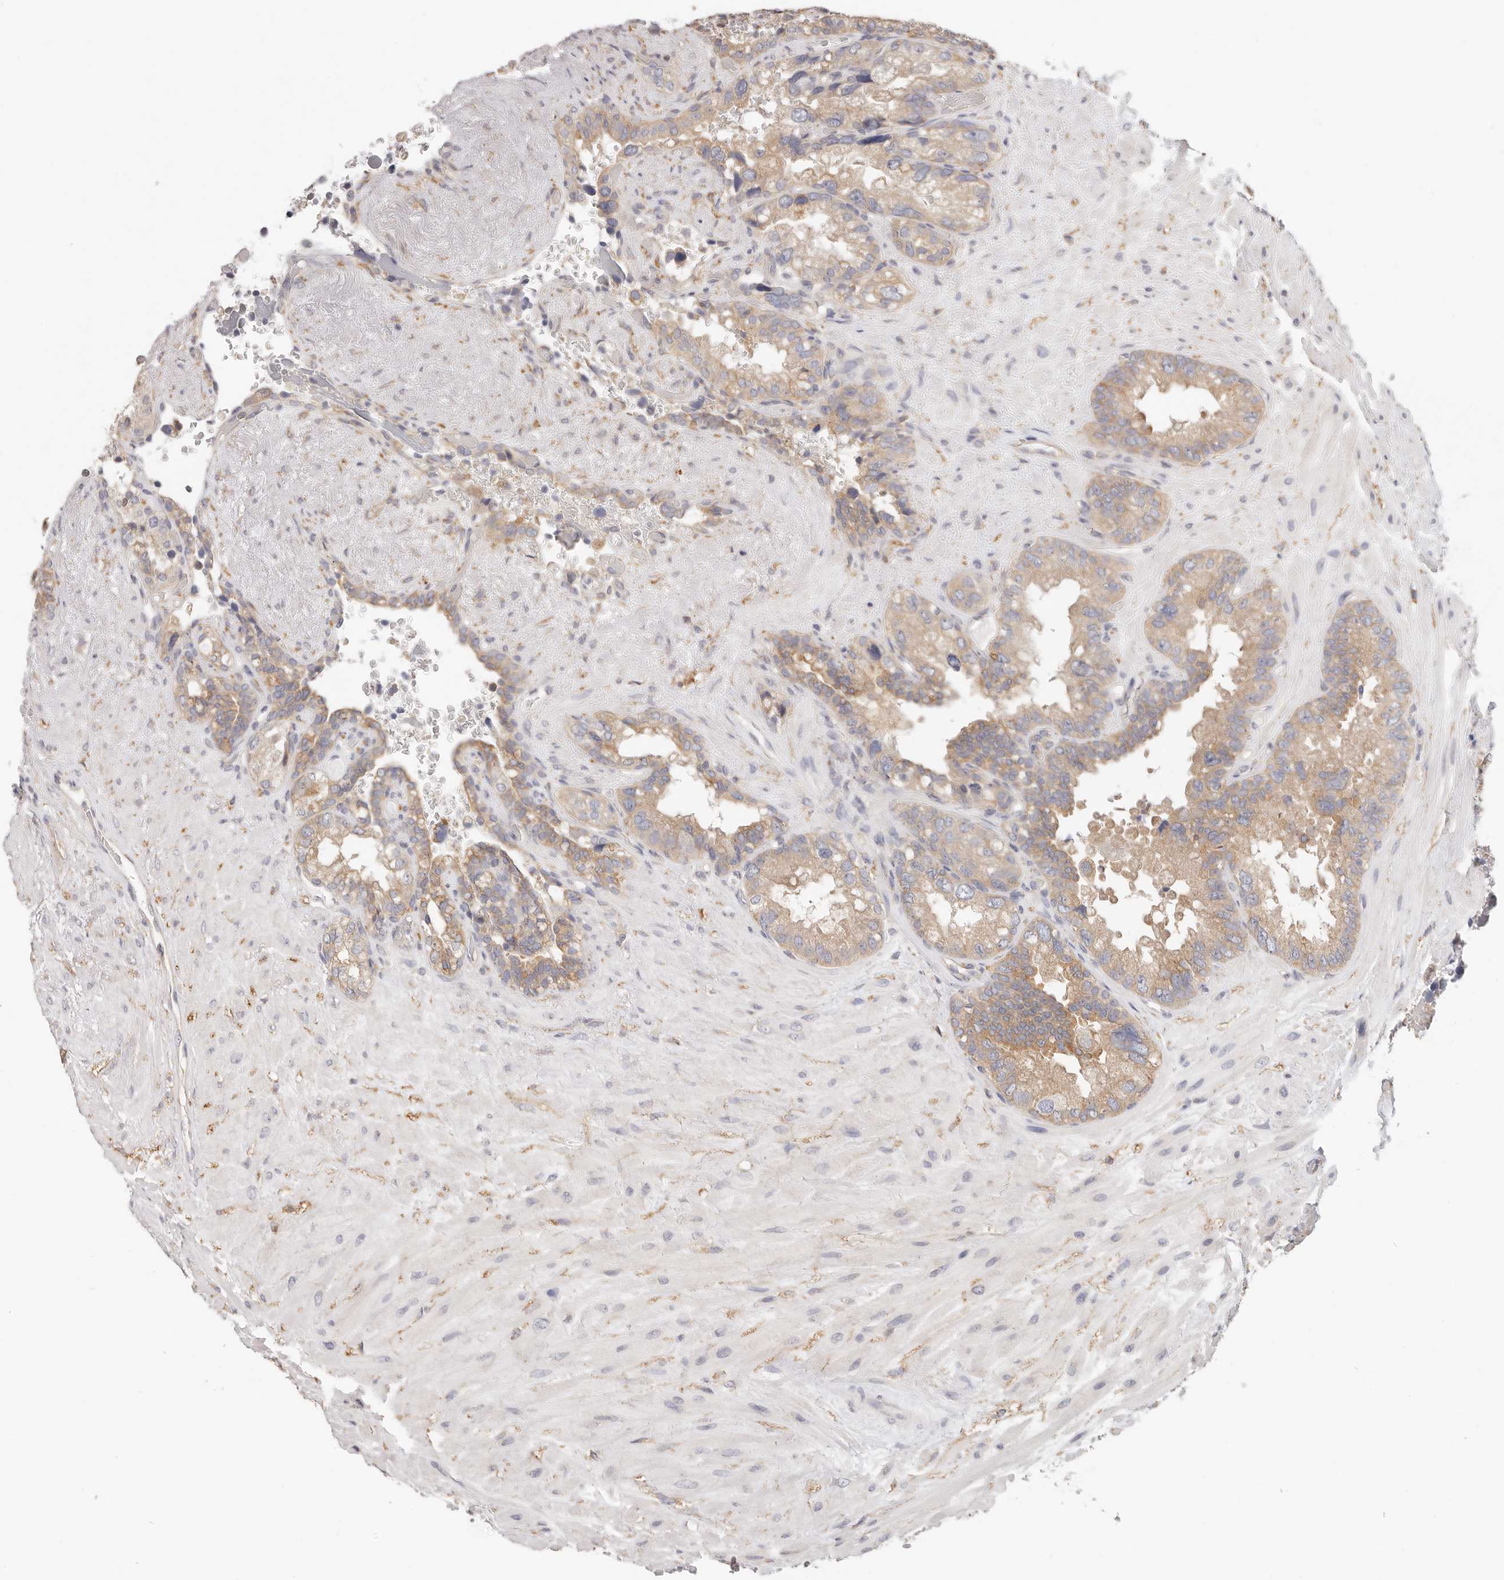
{"staining": {"intensity": "moderate", "quantity": "25%-75%", "location": "cytoplasmic/membranous"}, "tissue": "seminal vesicle", "cell_type": "Glandular cells", "image_type": "normal", "snomed": [{"axis": "morphology", "description": "Normal tissue, NOS"}, {"axis": "topography", "description": "Seminal veicle"}], "caption": "IHC (DAB (3,3'-diaminobenzidine)) staining of benign seminal vesicle shows moderate cytoplasmic/membranous protein positivity in about 25%-75% of glandular cells. (Stains: DAB (3,3'-diaminobenzidine) in brown, nuclei in blue, Microscopy: brightfield microscopy at high magnification).", "gene": "AFDN", "patient": {"sex": "male", "age": 80}}